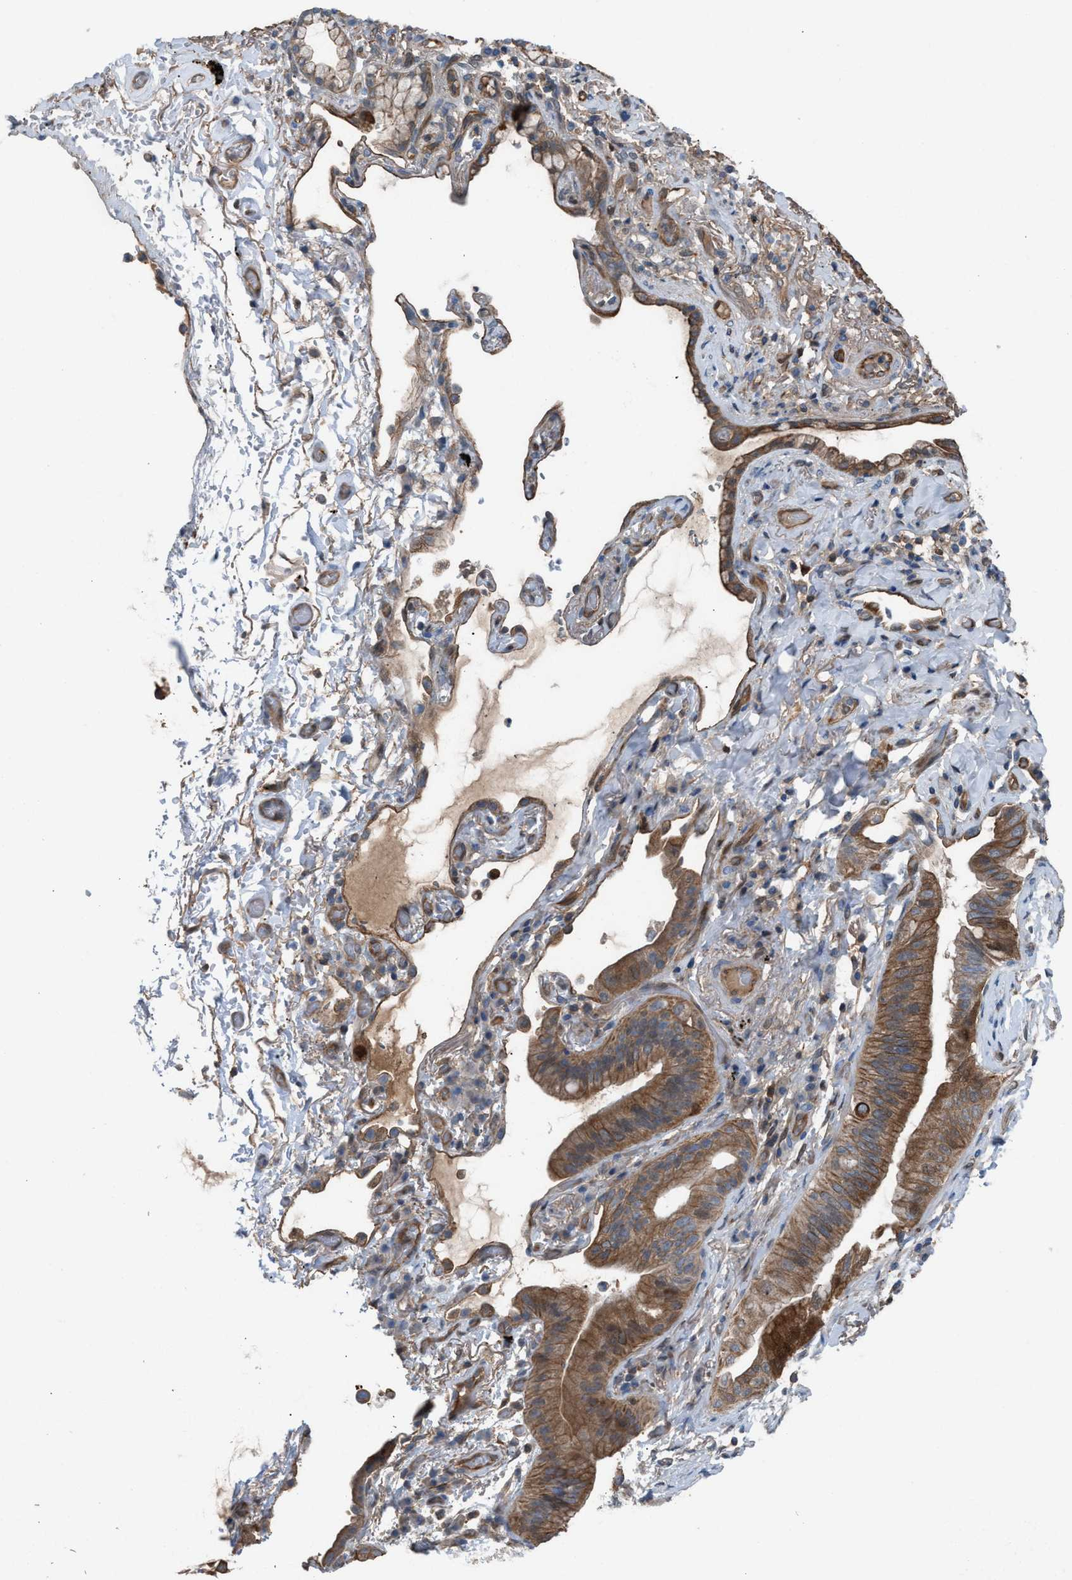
{"staining": {"intensity": "moderate", "quantity": ">75%", "location": "cytoplasmic/membranous"}, "tissue": "lung cancer", "cell_type": "Tumor cells", "image_type": "cancer", "snomed": [{"axis": "morphology", "description": "Normal tissue, NOS"}, {"axis": "morphology", "description": "Adenocarcinoma, NOS"}, {"axis": "topography", "description": "Bronchus"}, {"axis": "topography", "description": "Lung"}], "caption": "Brown immunohistochemical staining in human lung adenocarcinoma shows moderate cytoplasmic/membranous expression in about >75% of tumor cells.", "gene": "TPK1", "patient": {"sex": "female", "age": 70}}